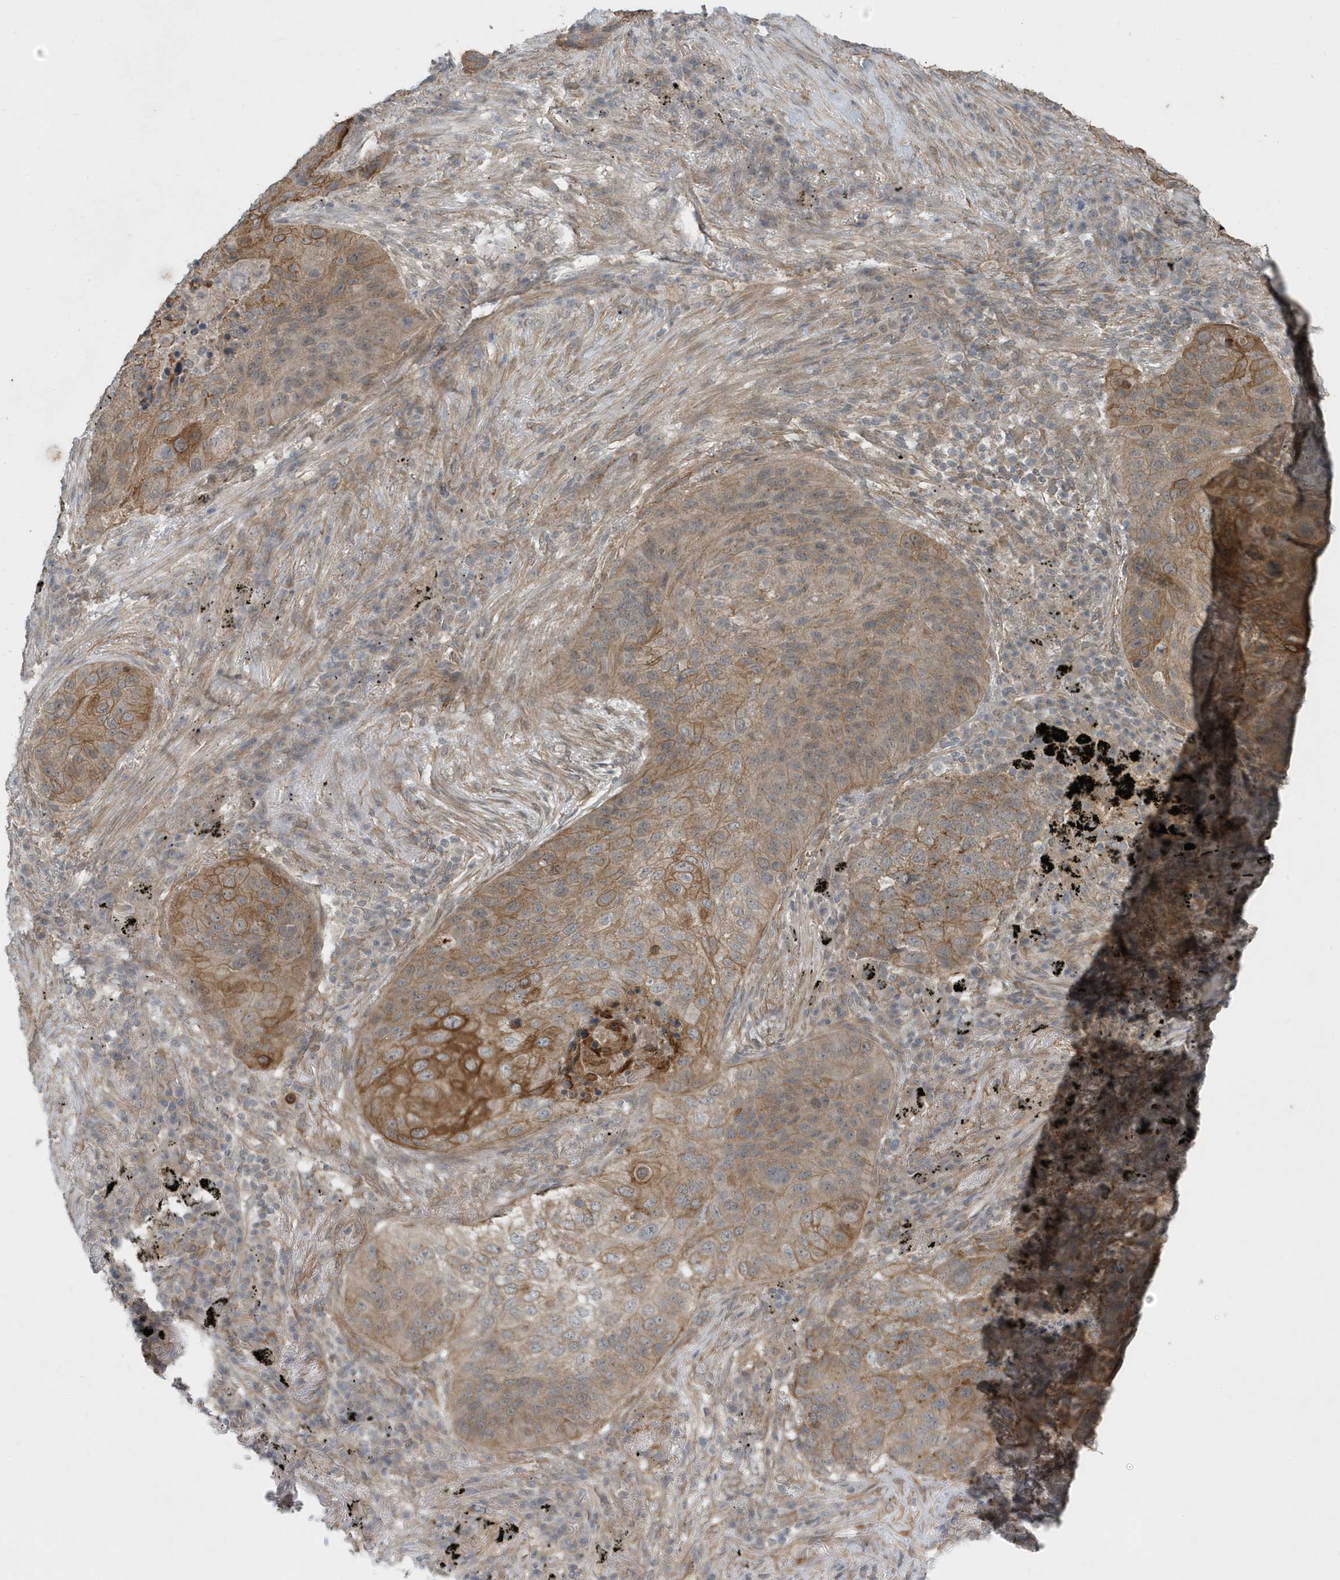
{"staining": {"intensity": "strong", "quantity": "25%-75%", "location": "cytoplasmic/membranous"}, "tissue": "lung cancer", "cell_type": "Tumor cells", "image_type": "cancer", "snomed": [{"axis": "morphology", "description": "Squamous cell carcinoma, NOS"}, {"axis": "topography", "description": "Lung"}], "caption": "A histopathology image of human lung cancer (squamous cell carcinoma) stained for a protein reveals strong cytoplasmic/membranous brown staining in tumor cells.", "gene": "PARD3B", "patient": {"sex": "female", "age": 63}}